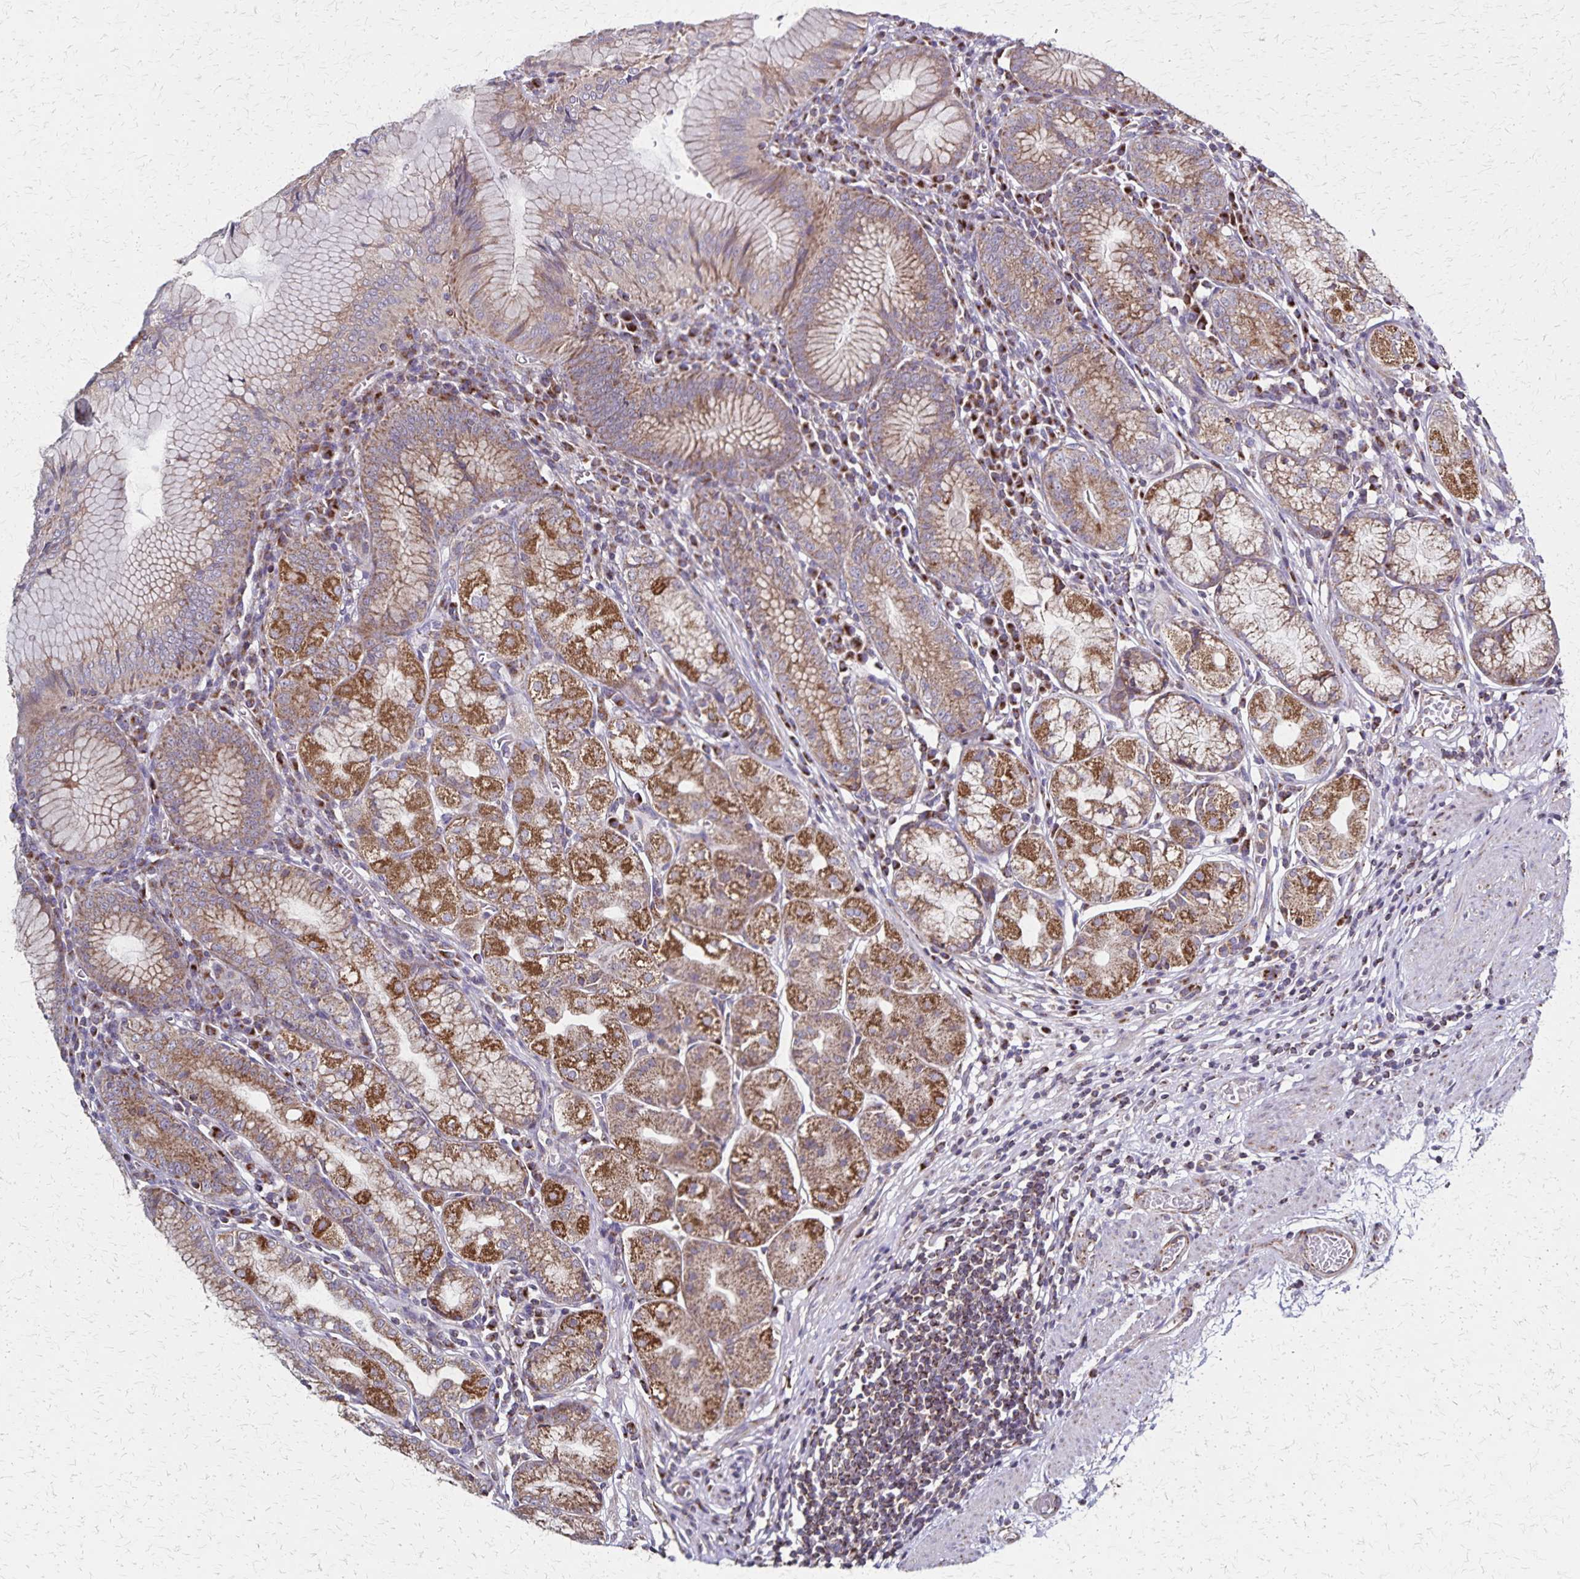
{"staining": {"intensity": "moderate", "quantity": "25%-75%", "location": "cytoplasmic/membranous"}, "tissue": "stomach", "cell_type": "Glandular cells", "image_type": "normal", "snomed": [{"axis": "morphology", "description": "Normal tissue, NOS"}, {"axis": "topography", "description": "Stomach"}], "caption": "High-magnification brightfield microscopy of benign stomach stained with DAB (3,3'-diaminobenzidine) (brown) and counterstained with hematoxylin (blue). glandular cells exhibit moderate cytoplasmic/membranous positivity is present in about25%-75% of cells.", "gene": "NFS1", "patient": {"sex": "male", "age": 55}}